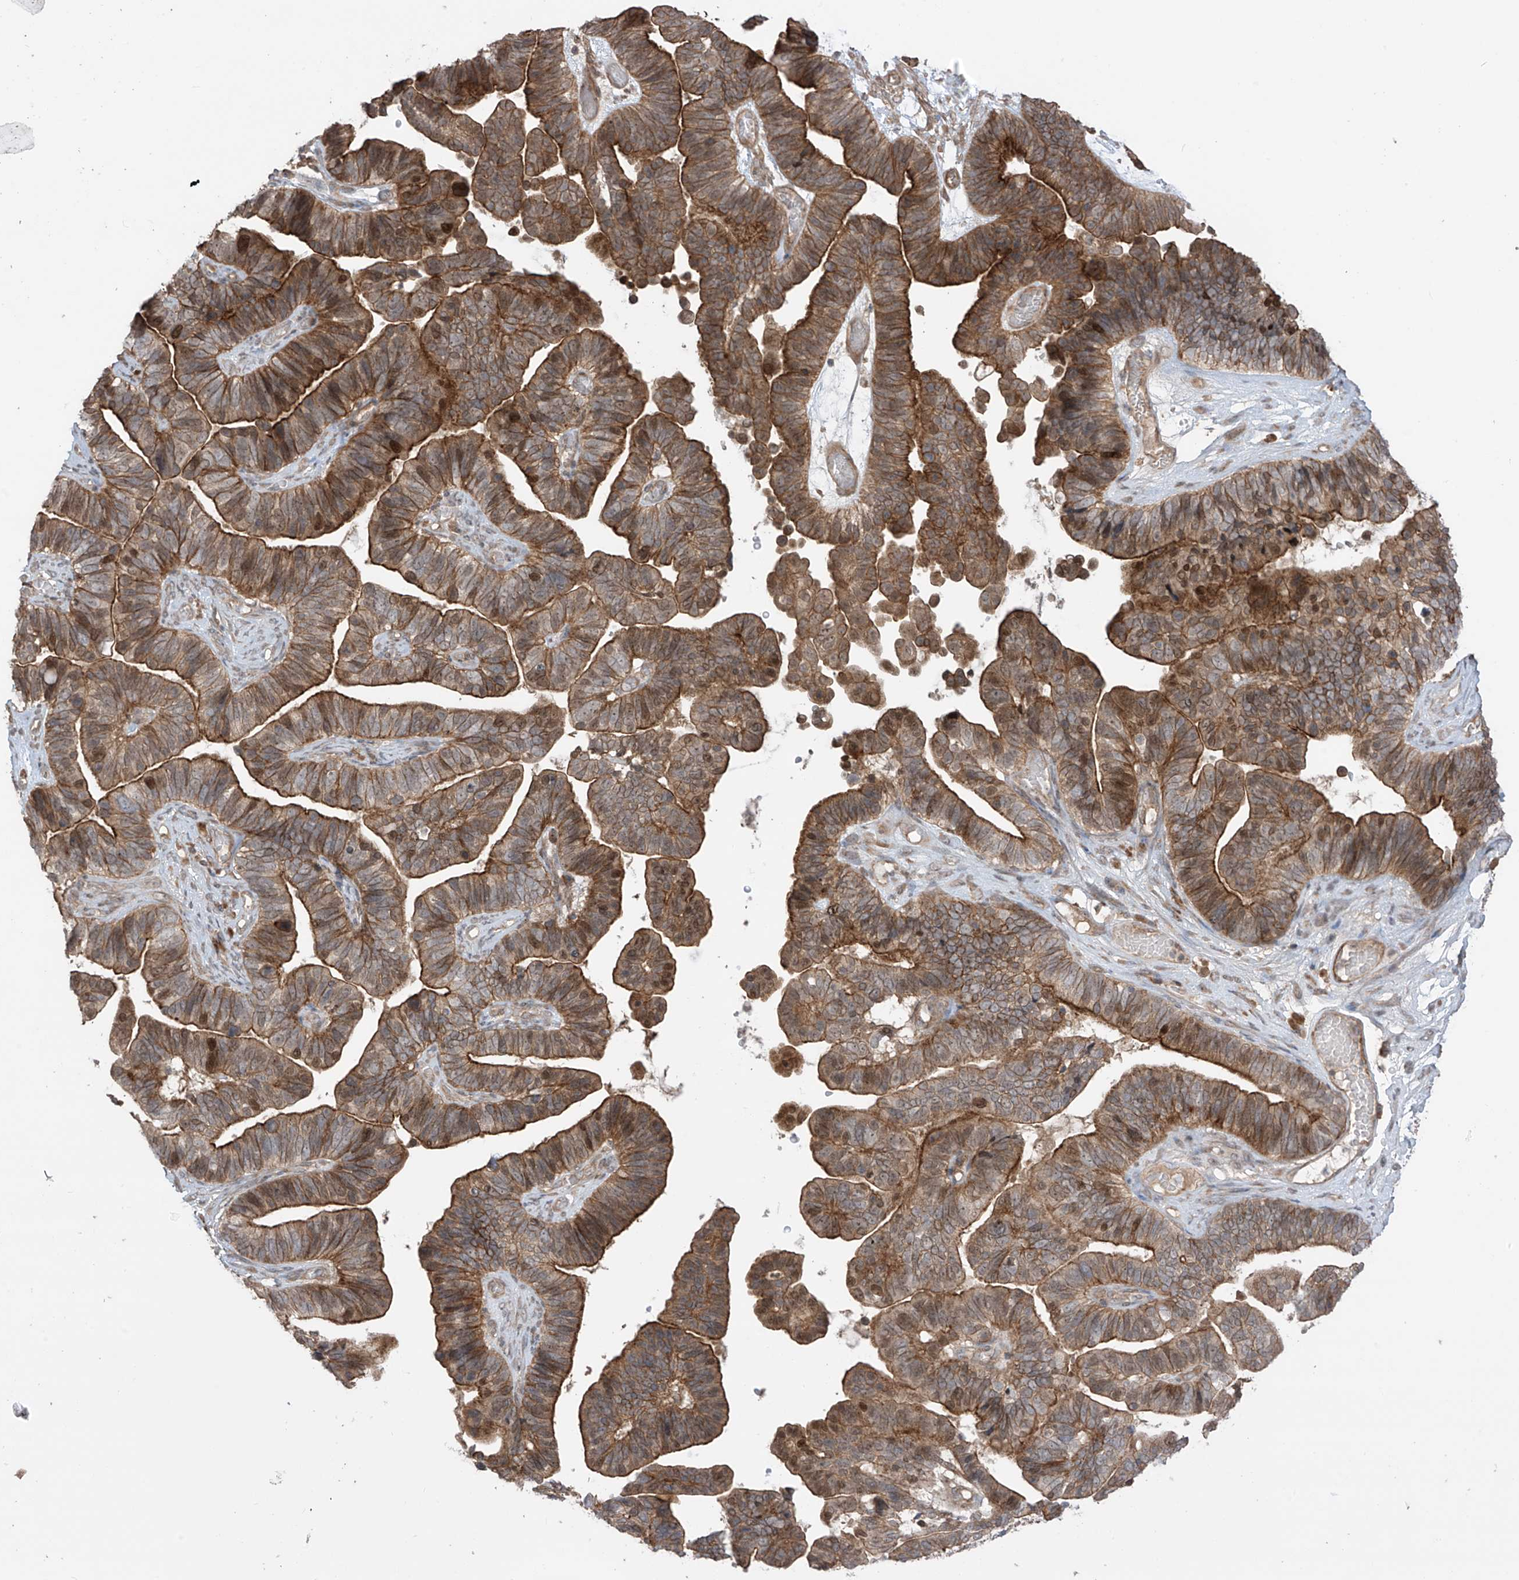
{"staining": {"intensity": "moderate", "quantity": ">75%", "location": "cytoplasmic/membranous"}, "tissue": "ovarian cancer", "cell_type": "Tumor cells", "image_type": "cancer", "snomed": [{"axis": "morphology", "description": "Cystadenocarcinoma, serous, NOS"}, {"axis": "topography", "description": "Ovary"}], "caption": "Tumor cells demonstrate moderate cytoplasmic/membranous positivity in about >75% of cells in ovarian cancer (serous cystadenocarcinoma).", "gene": "LRRC74A", "patient": {"sex": "female", "age": 56}}